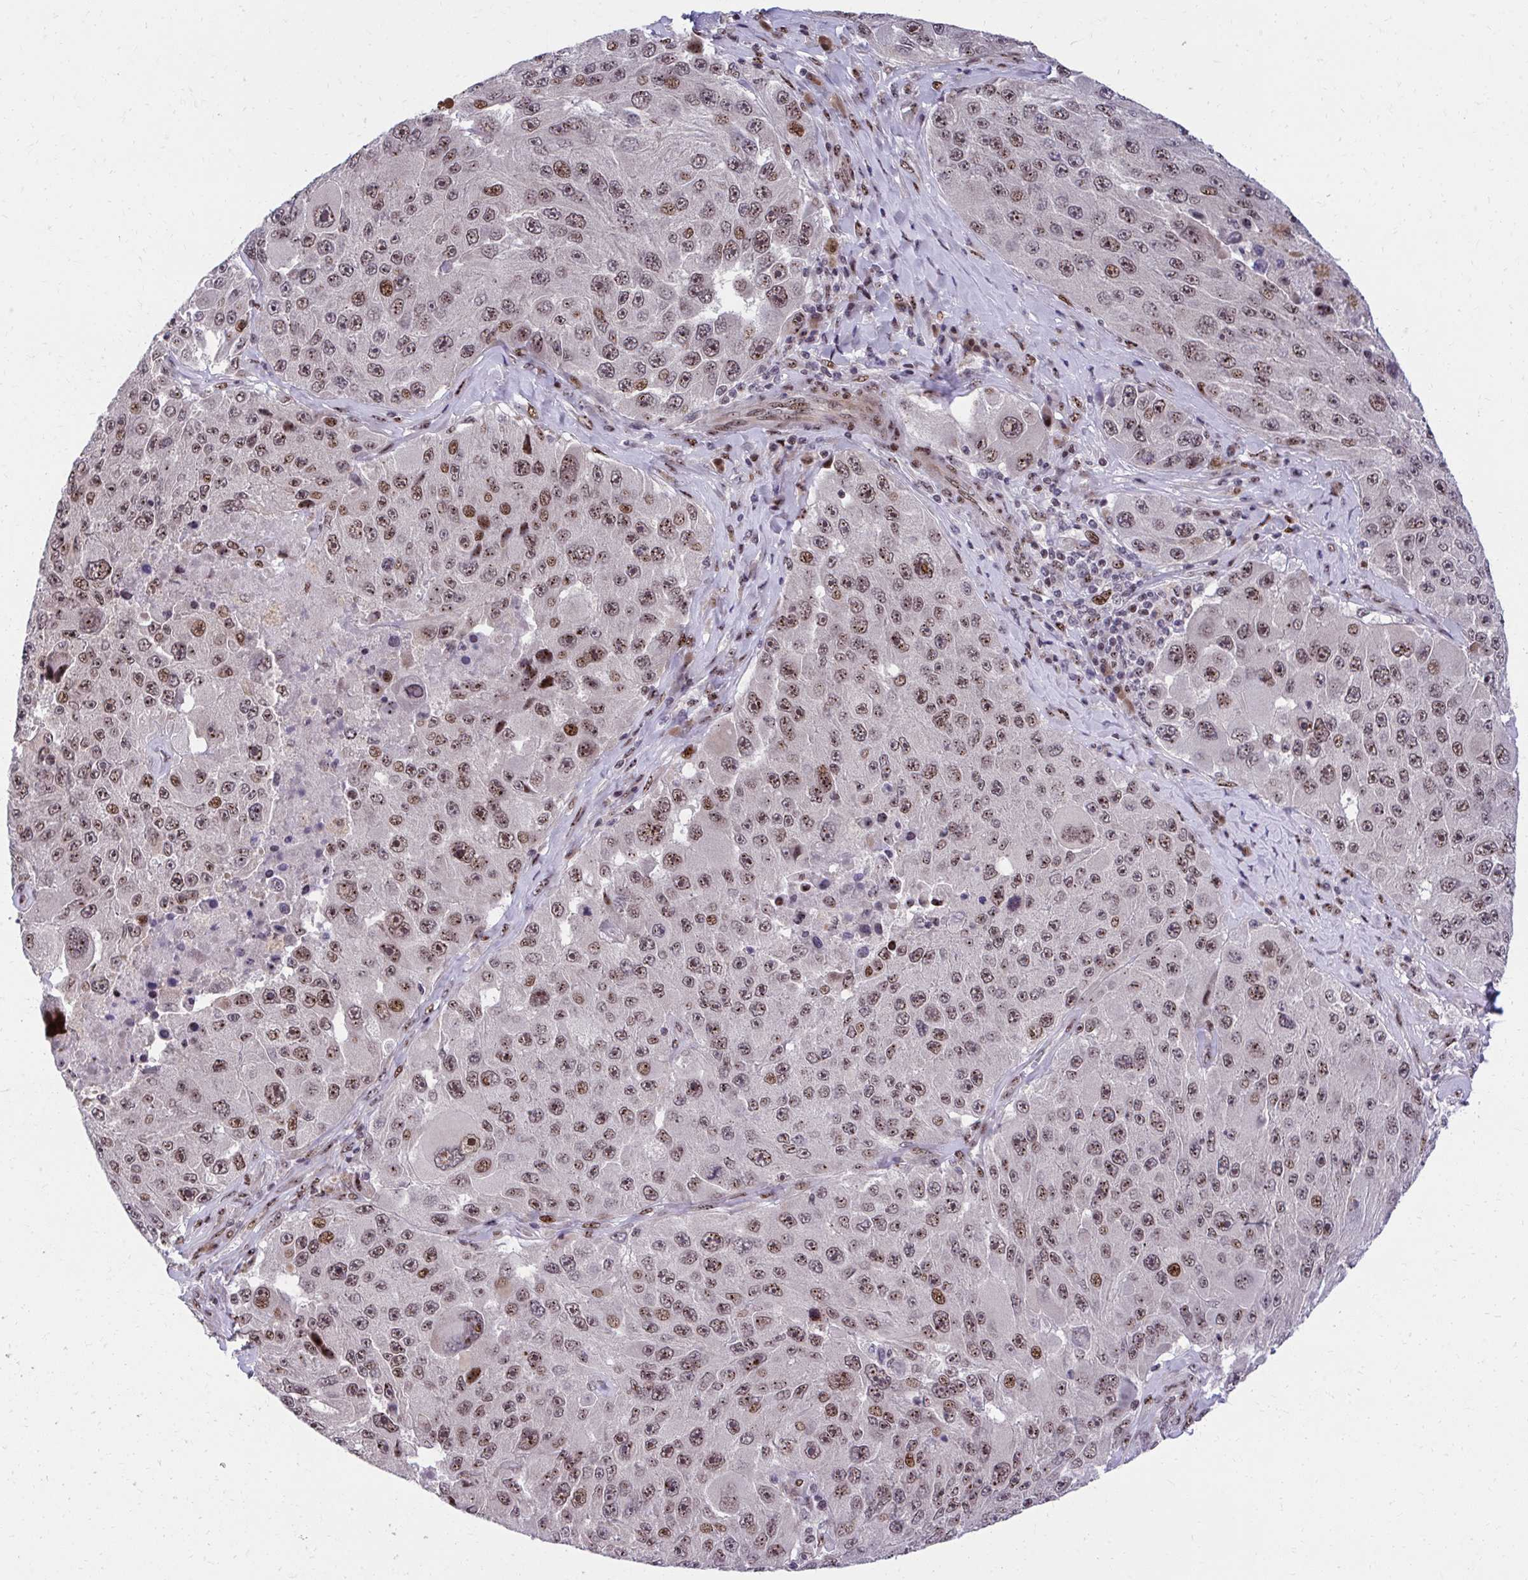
{"staining": {"intensity": "moderate", "quantity": ">75%", "location": "nuclear"}, "tissue": "melanoma", "cell_type": "Tumor cells", "image_type": "cancer", "snomed": [{"axis": "morphology", "description": "Malignant melanoma, Metastatic site"}, {"axis": "topography", "description": "Lymph node"}], "caption": "Protein positivity by IHC reveals moderate nuclear expression in about >75% of tumor cells in melanoma.", "gene": "HOXA4", "patient": {"sex": "male", "age": 62}}